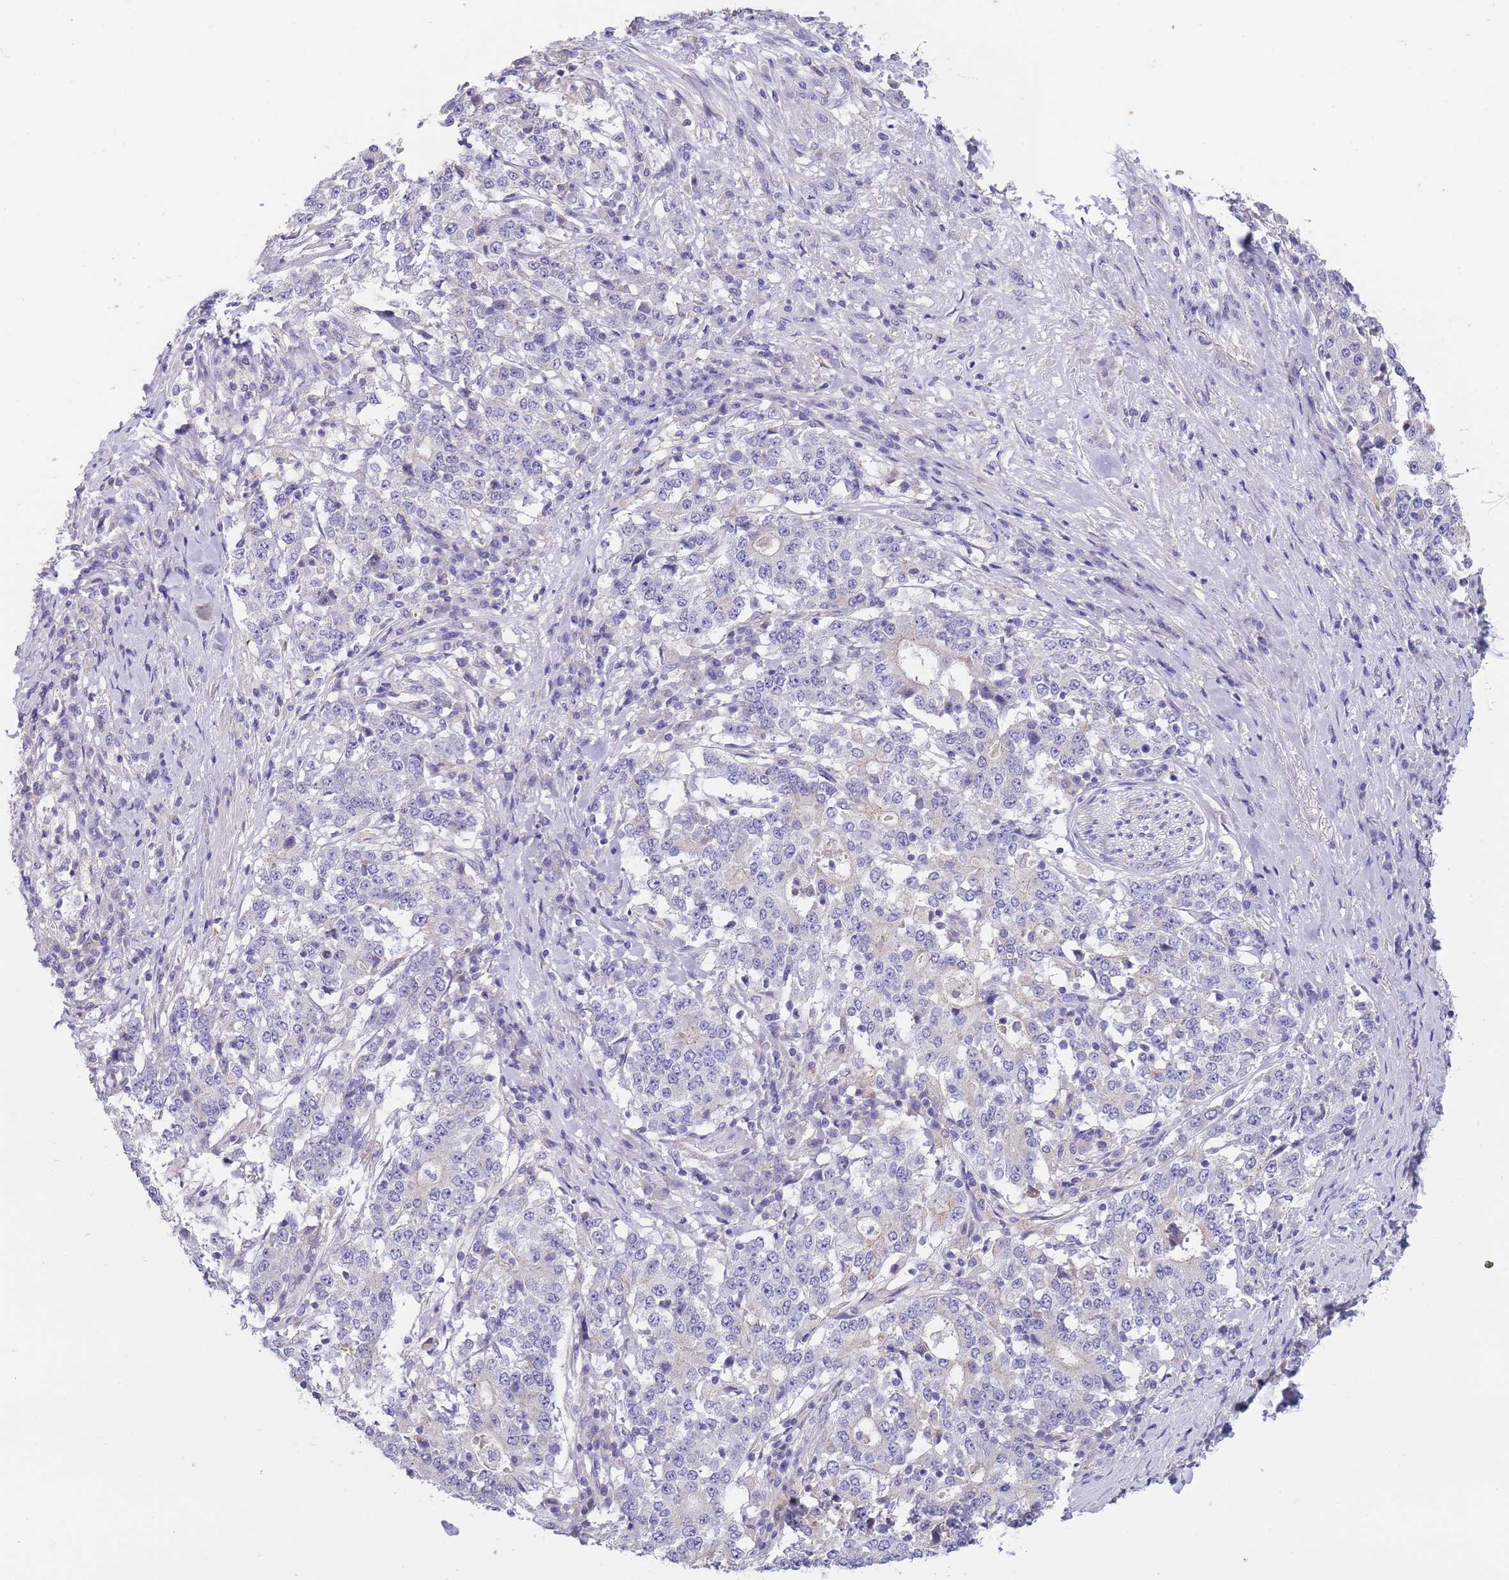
{"staining": {"intensity": "negative", "quantity": "none", "location": "none"}, "tissue": "stomach cancer", "cell_type": "Tumor cells", "image_type": "cancer", "snomed": [{"axis": "morphology", "description": "Adenocarcinoma, NOS"}, {"axis": "topography", "description": "Stomach"}], "caption": "Immunohistochemistry (IHC) photomicrograph of neoplastic tissue: human adenocarcinoma (stomach) stained with DAB (3,3'-diaminobenzidine) shows no significant protein positivity in tumor cells. The staining is performed using DAB brown chromogen with nuclei counter-stained in using hematoxylin.", "gene": "MAN1C1", "patient": {"sex": "male", "age": 59}}